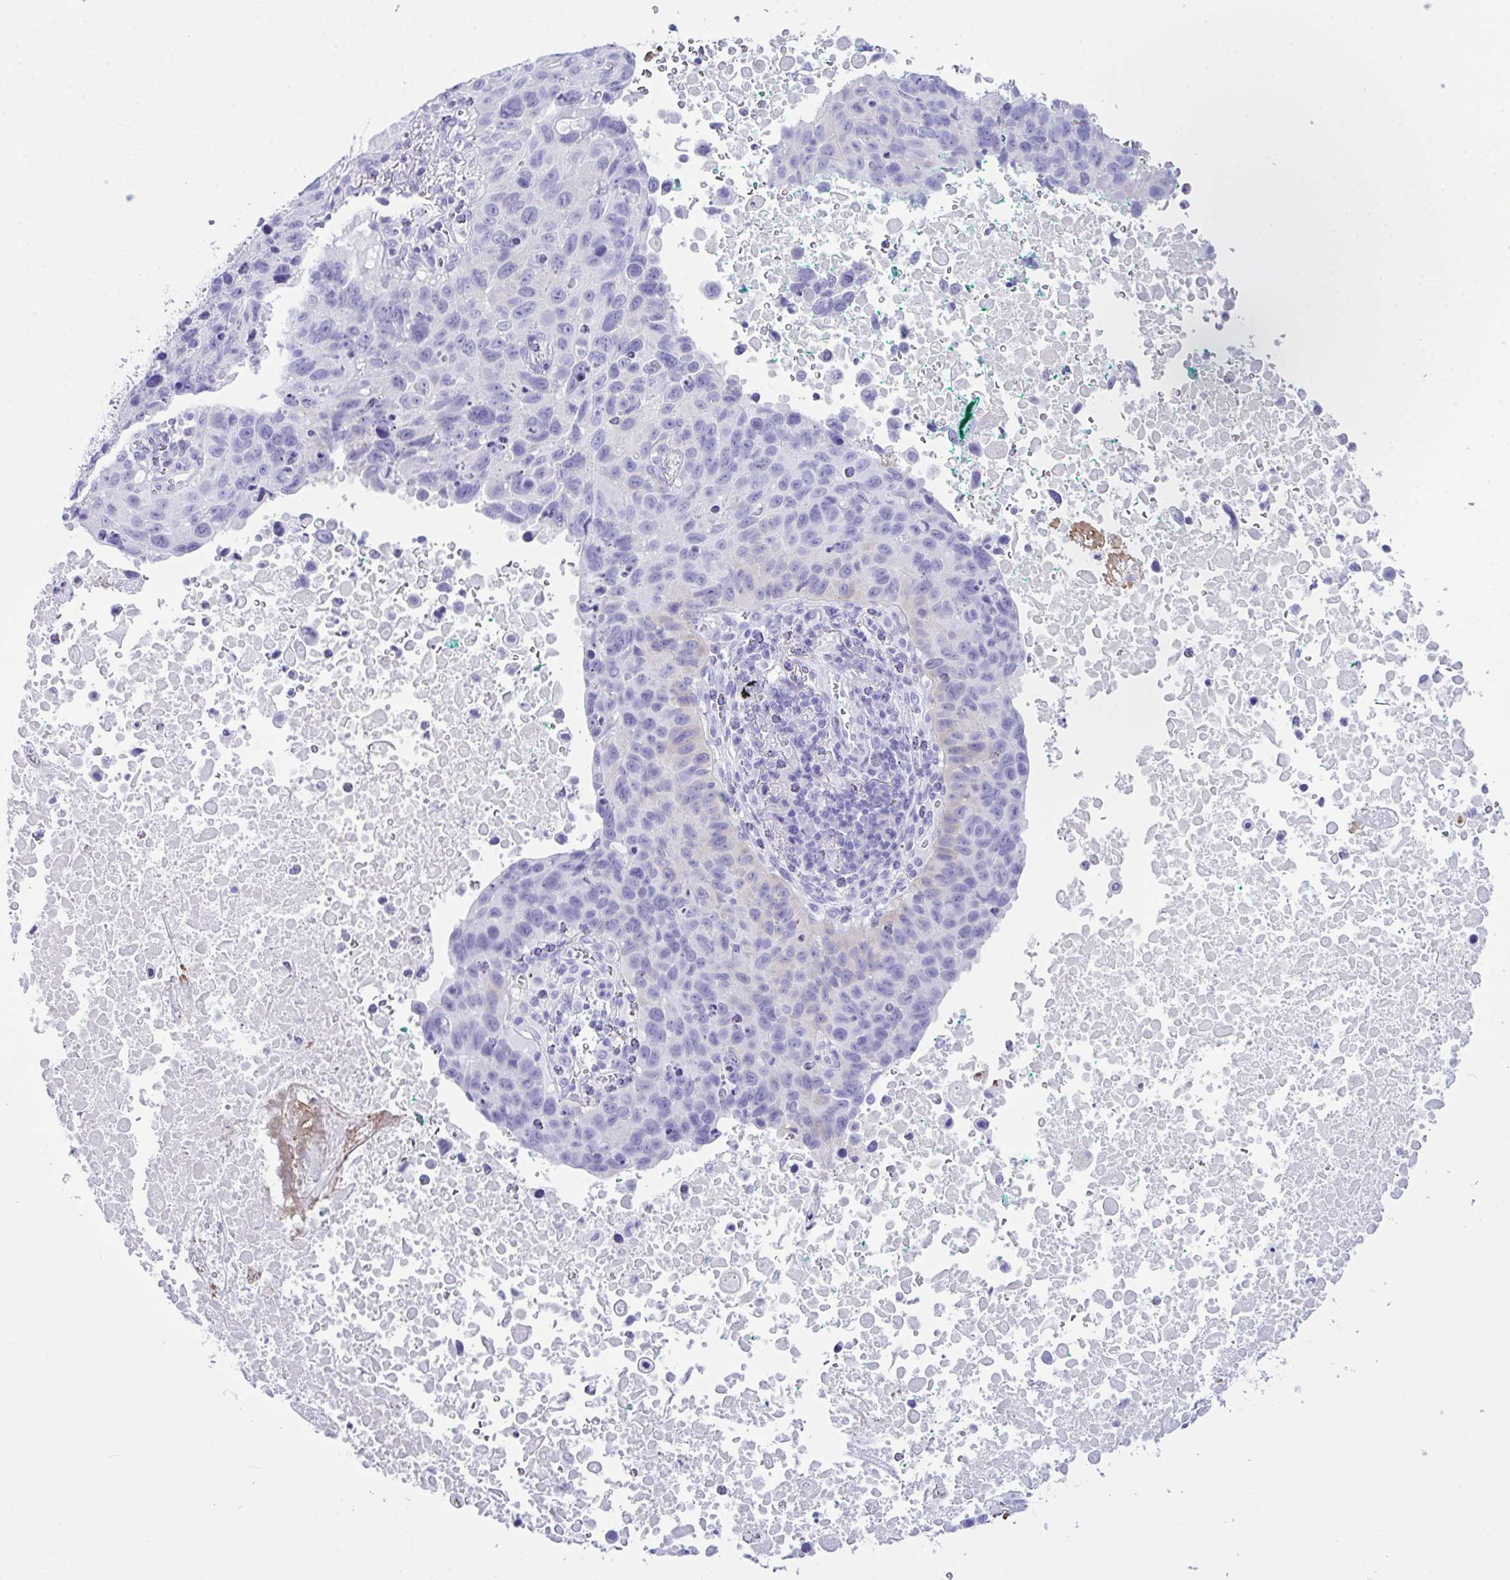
{"staining": {"intensity": "negative", "quantity": "none", "location": "none"}, "tissue": "lung cancer", "cell_type": "Tumor cells", "image_type": "cancer", "snomed": [{"axis": "morphology", "description": "Squamous cell carcinoma, NOS"}, {"axis": "topography", "description": "Lung"}], "caption": "Tumor cells show no significant staining in lung cancer.", "gene": "LGALS4", "patient": {"sex": "male", "age": 66}}